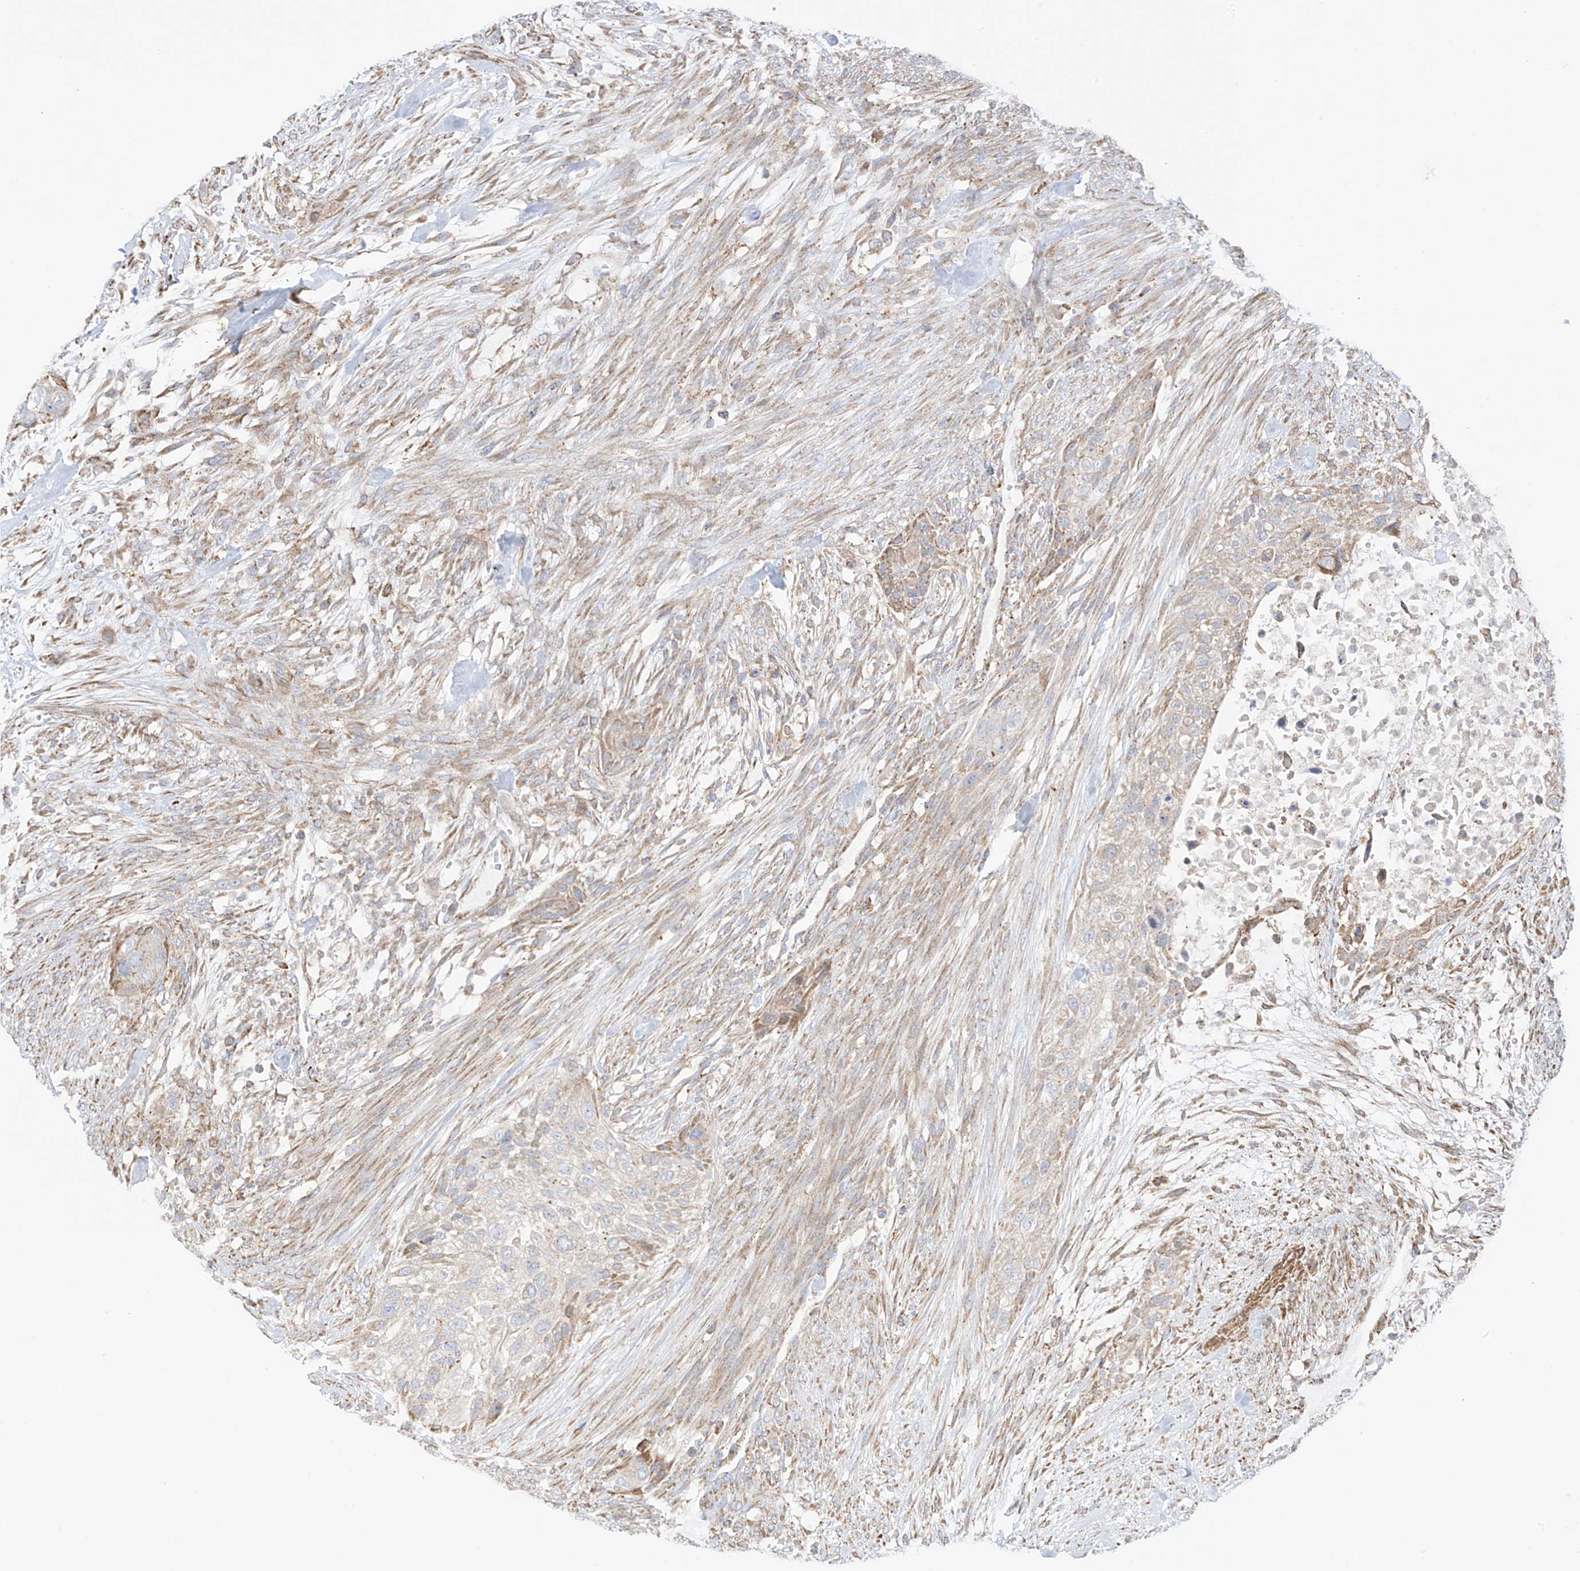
{"staining": {"intensity": "weak", "quantity": ">75%", "location": "cytoplasmic/membranous"}, "tissue": "urothelial cancer", "cell_type": "Tumor cells", "image_type": "cancer", "snomed": [{"axis": "morphology", "description": "Urothelial carcinoma, High grade"}, {"axis": "topography", "description": "Urinary bladder"}], "caption": "A brown stain labels weak cytoplasmic/membranous expression of a protein in high-grade urothelial carcinoma tumor cells. The staining was performed using DAB (3,3'-diaminobenzidine) to visualize the protein expression in brown, while the nuclei were stained in blue with hematoxylin (Magnification: 20x).", "gene": "XKR3", "patient": {"sex": "male", "age": 35}}